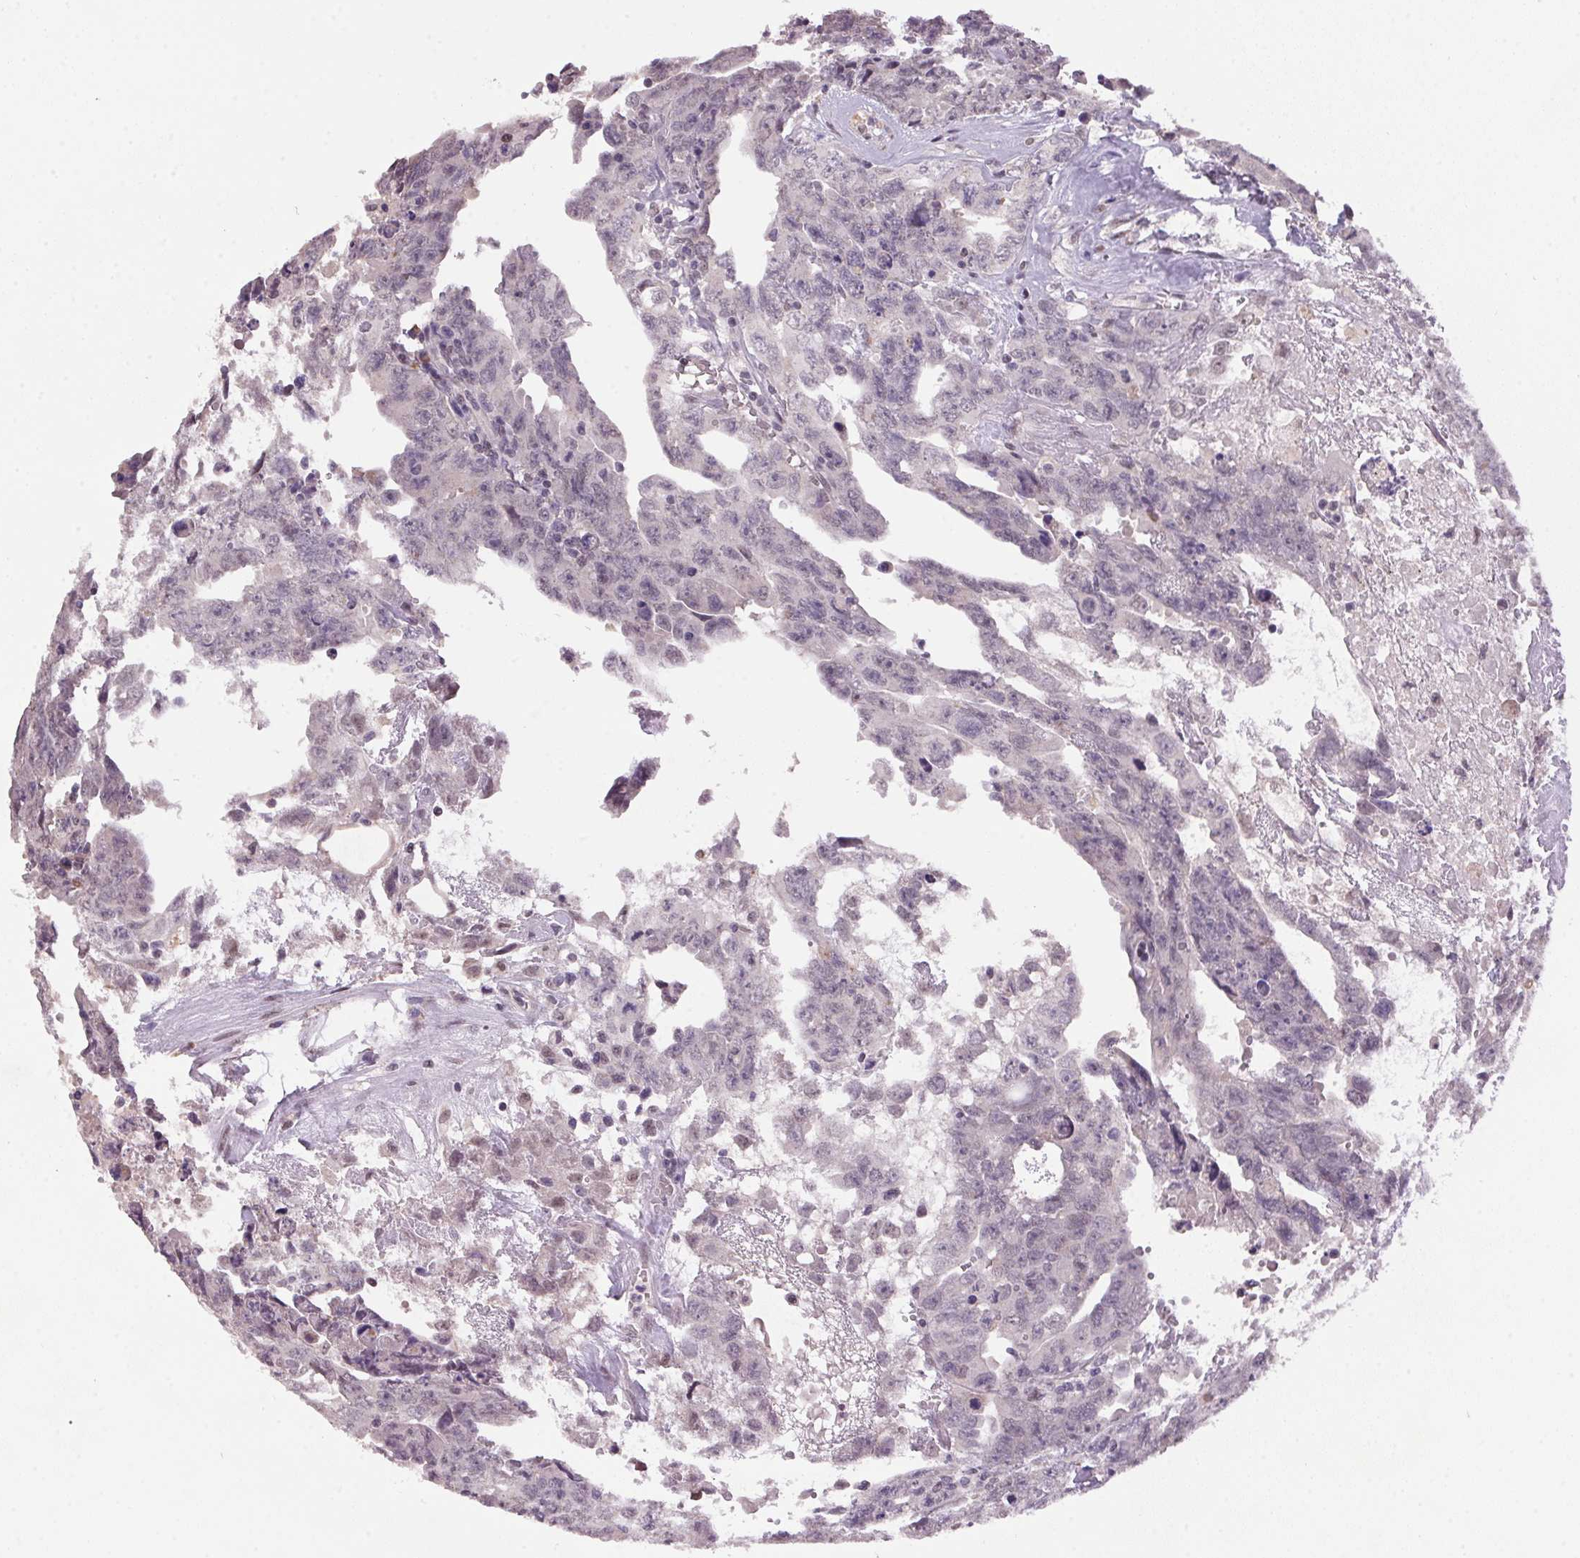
{"staining": {"intensity": "negative", "quantity": "none", "location": "none"}, "tissue": "testis cancer", "cell_type": "Tumor cells", "image_type": "cancer", "snomed": [{"axis": "morphology", "description": "Carcinoma, Embryonal, NOS"}, {"axis": "topography", "description": "Testis"}], "caption": "Testis cancer stained for a protein using immunohistochemistry reveals no staining tumor cells.", "gene": "ZBTB4", "patient": {"sex": "male", "age": 24}}